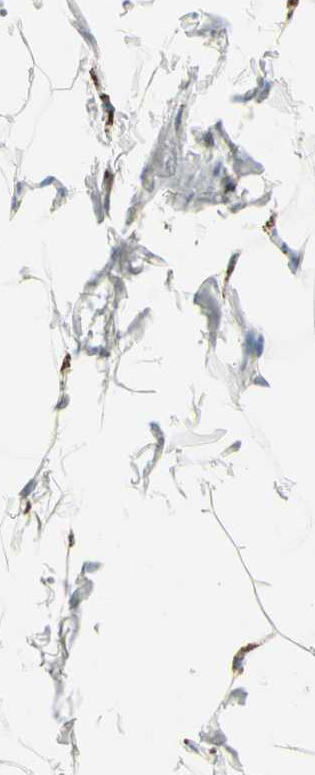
{"staining": {"intensity": "moderate", "quantity": "<25%", "location": "cytoplasmic/membranous"}, "tissue": "adipose tissue", "cell_type": "Adipocytes", "image_type": "normal", "snomed": [{"axis": "morphology", "description": "Normal tissue, NOS"}, {"axis": "topography", "description": "Vascular tissue"}], "caption": "Immunohistochemistry (IHC) of normal human adipose tissue demonstrates low levels of moderate cytoplasmic/membranous positivity in about <25% of adipocytes.", "gene": "ME2", "patient": {"sex": "male", "age": 41}}